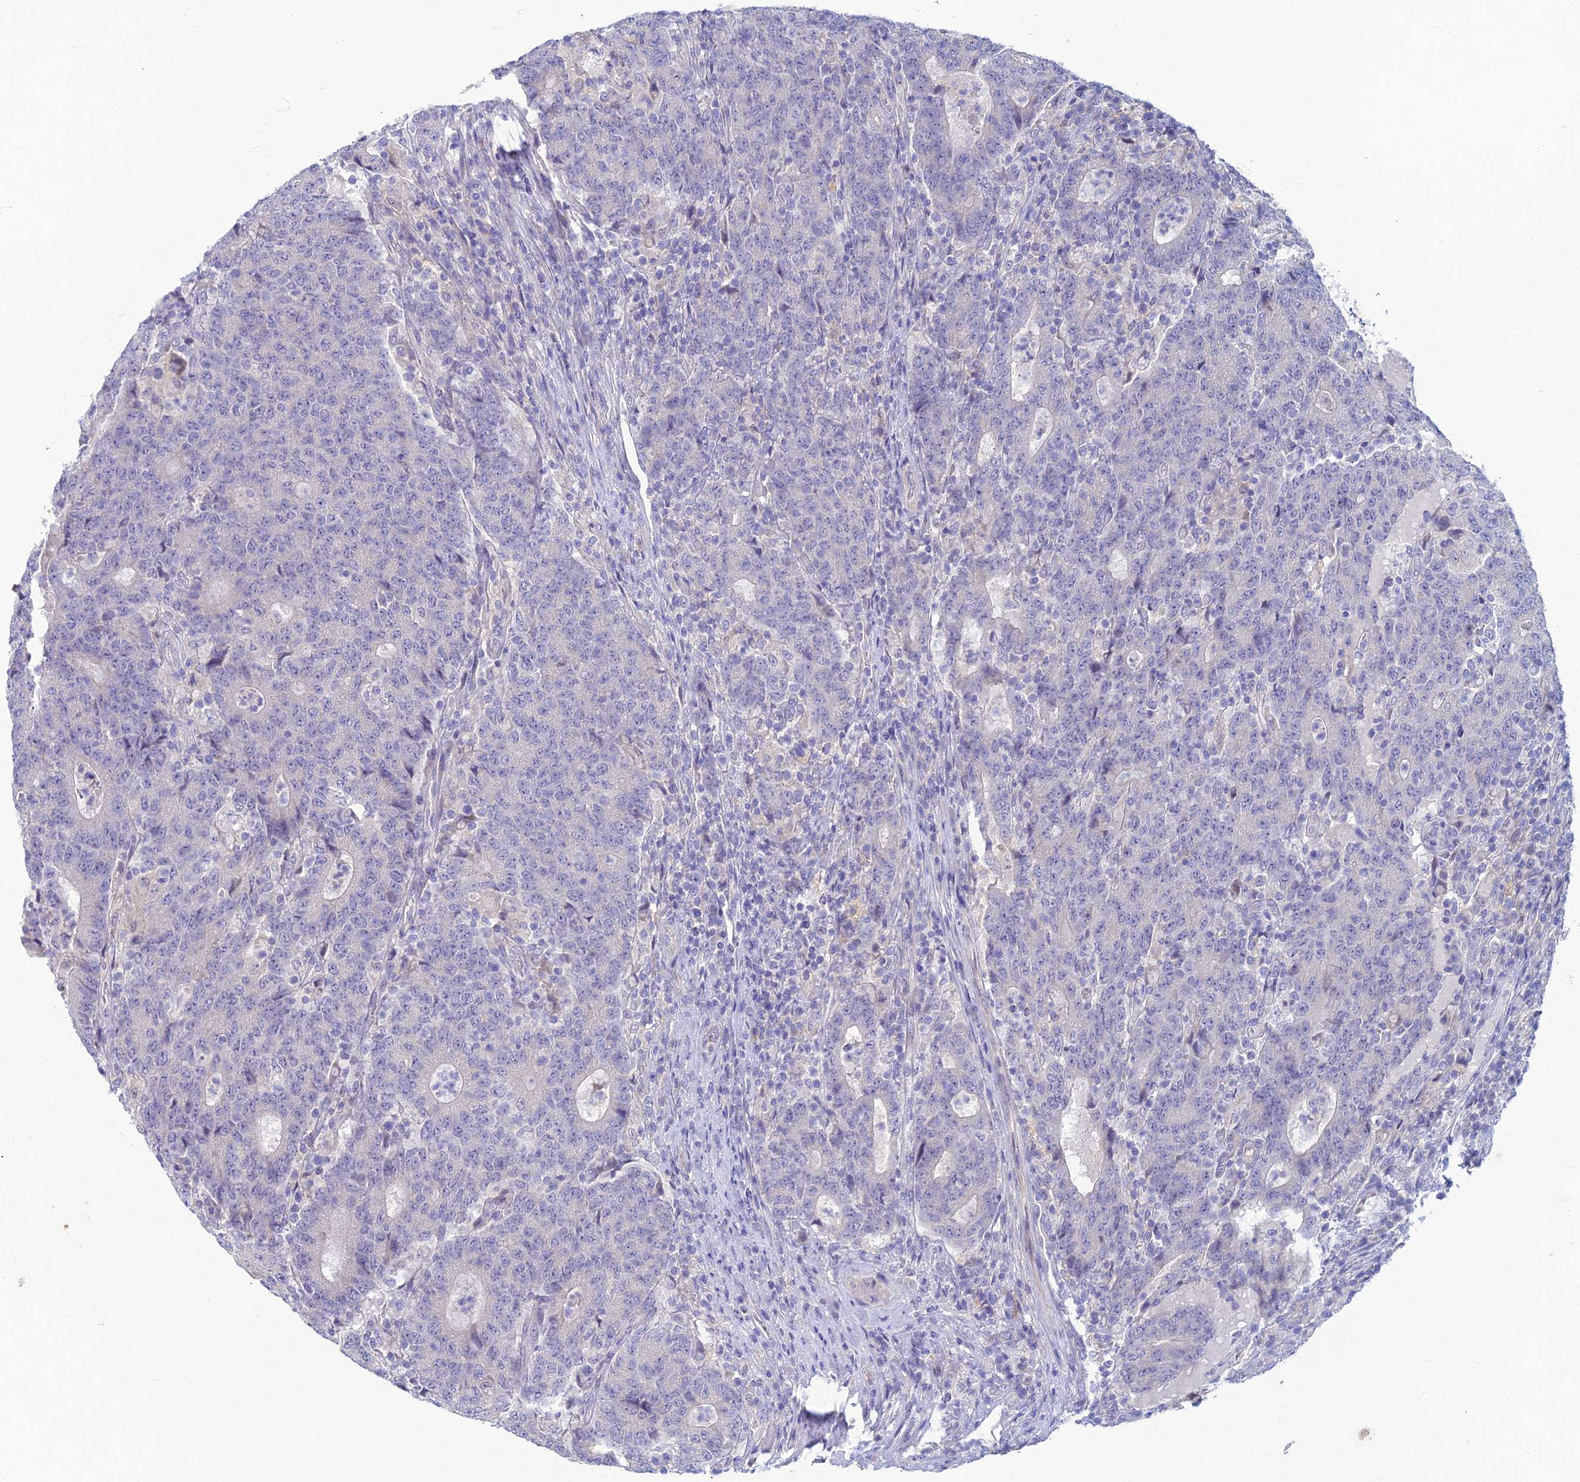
{"staining": {"intensity": "negative", "quantity": "none", "location": "none"}, "tissue": "colorectal cancer", "cell_type": "Tumor cells", "image_type": "cancer", "snomed": [{"axis": "morphology", "description": "Adenocarcinoma, NOS"}, {"axis": "topography", "description": "Colon"}], "caption": "Photomicrograph shows no protein staining in tumor cells of colorectal adenocarcinoma tissue. (Stains: DAB immunohistochemistry (IHC) with hematoxylin counter stain, Microscopy: brightfield microscopy at high magnification).", "gene": "SLC25A41", "patient": {"sex": "female", "age": 75}}